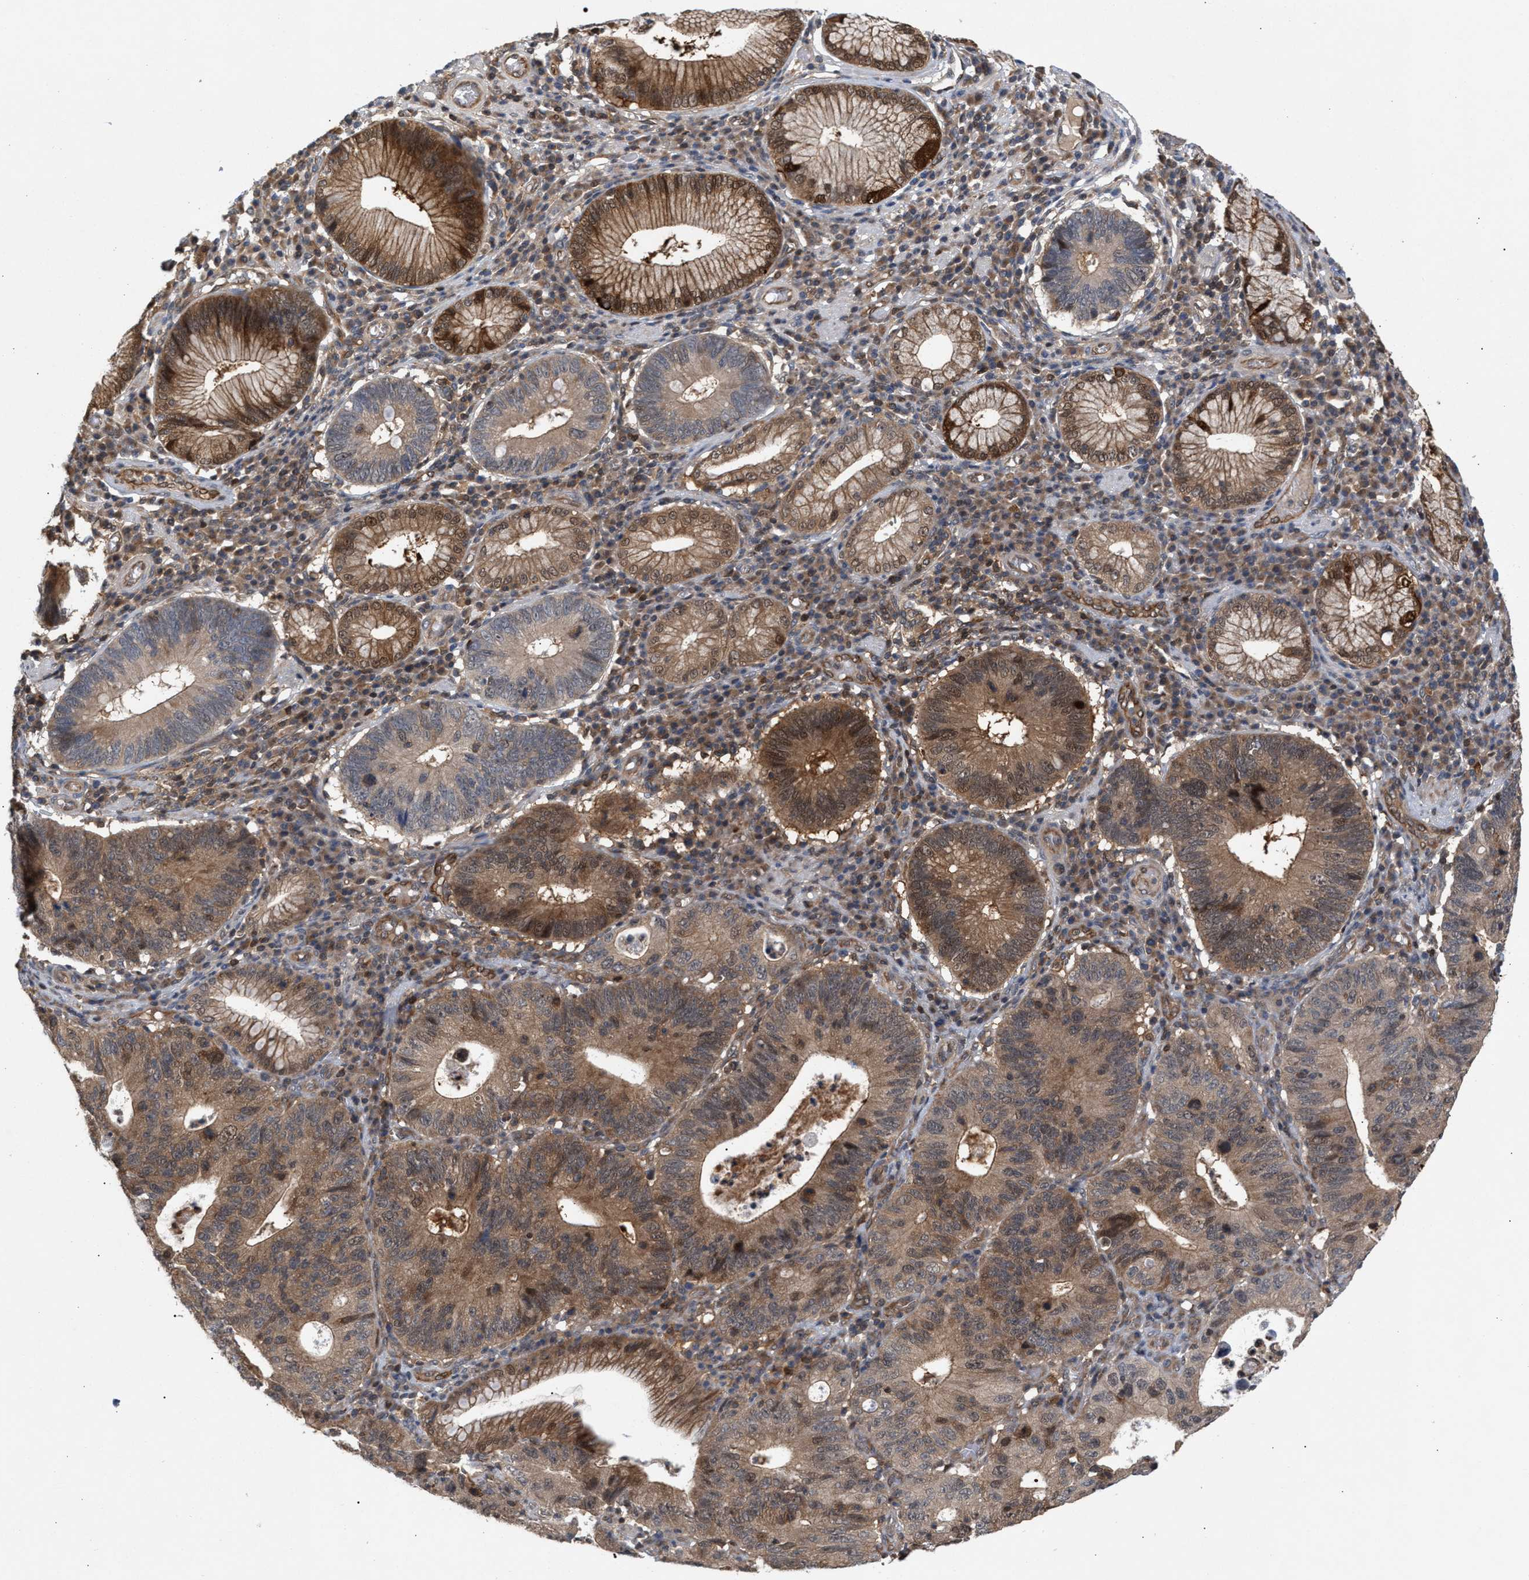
{"staining": {"intensity": "moderate", "quantity": ">75%", "location": "cytoplasmic/membranous,nuclear"}, "tissue": "stomach cancer", "cell_type": "Tumor cells", "image_type": "cancer", "snomed": [{"axis": "morphology", "description": "Adenocarcinoma, NOS"}, {"axis": "topography", "description": "Stomach"}], "caption": "Tumor cells demonstrate medium levels of moderate cytoplasmic/membranous and nuclear staining in about >75% of cells in stomach adenocarcinoma. The staining was performed using DAB, with brown indicating positive protein expression. Nuclei are stained blue with hematoxylin.", "gene": "GLOD4", "patient": {"sex": "male", "age": 59}}